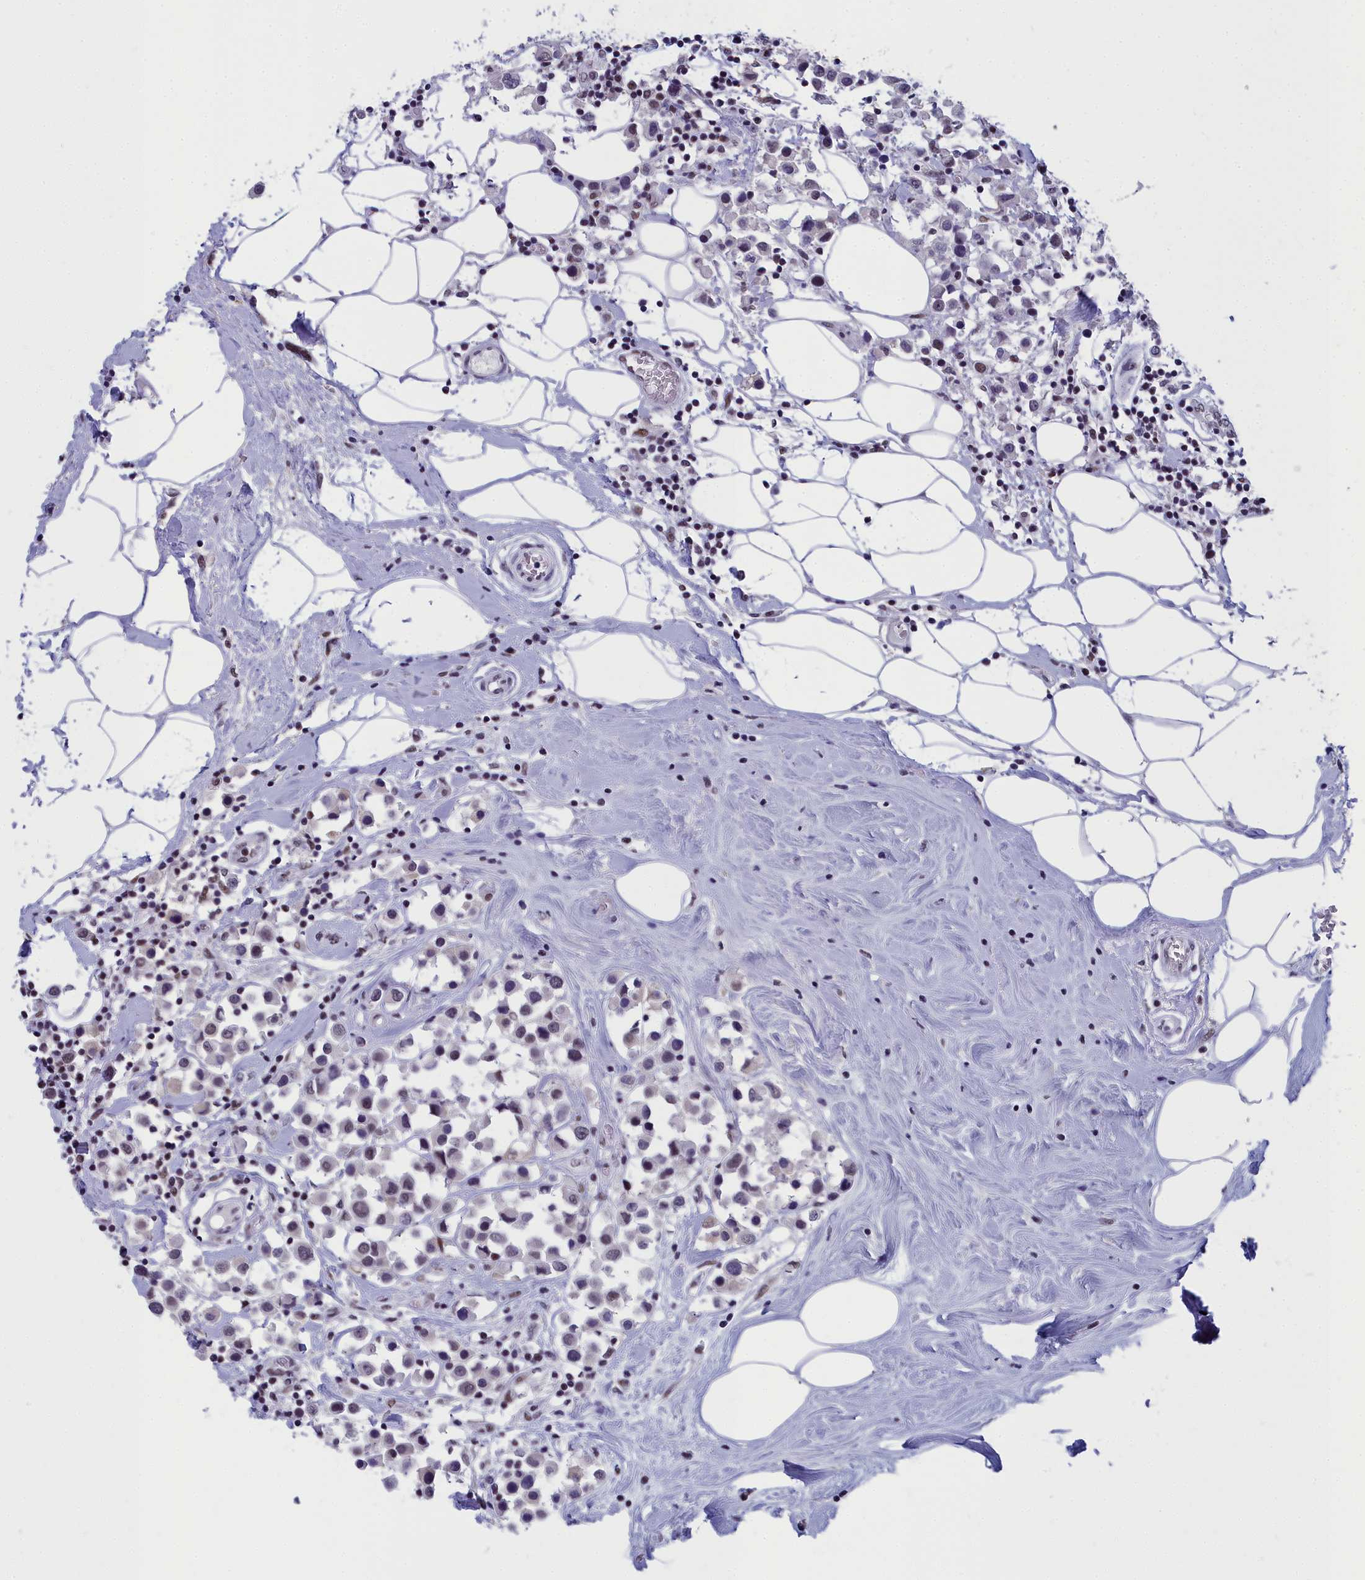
{"staining": {"intensity": "weak", "quantity": "<25%", "location": "nuclear"}, "tissue": "breast cancer", "cell_type": "Tumor cells", "image_type": "cancer", "snomed": [{"axis": "morphology", "description": "Duct carcinoma"}, {"axis": "topography", "description": "Breast"}], "caption": "Tumor cells show no significant protein staining in intraductal carcinoma (breast).", "gene": "CCDC97", "patient": {"sex": "female", "age": 61}}